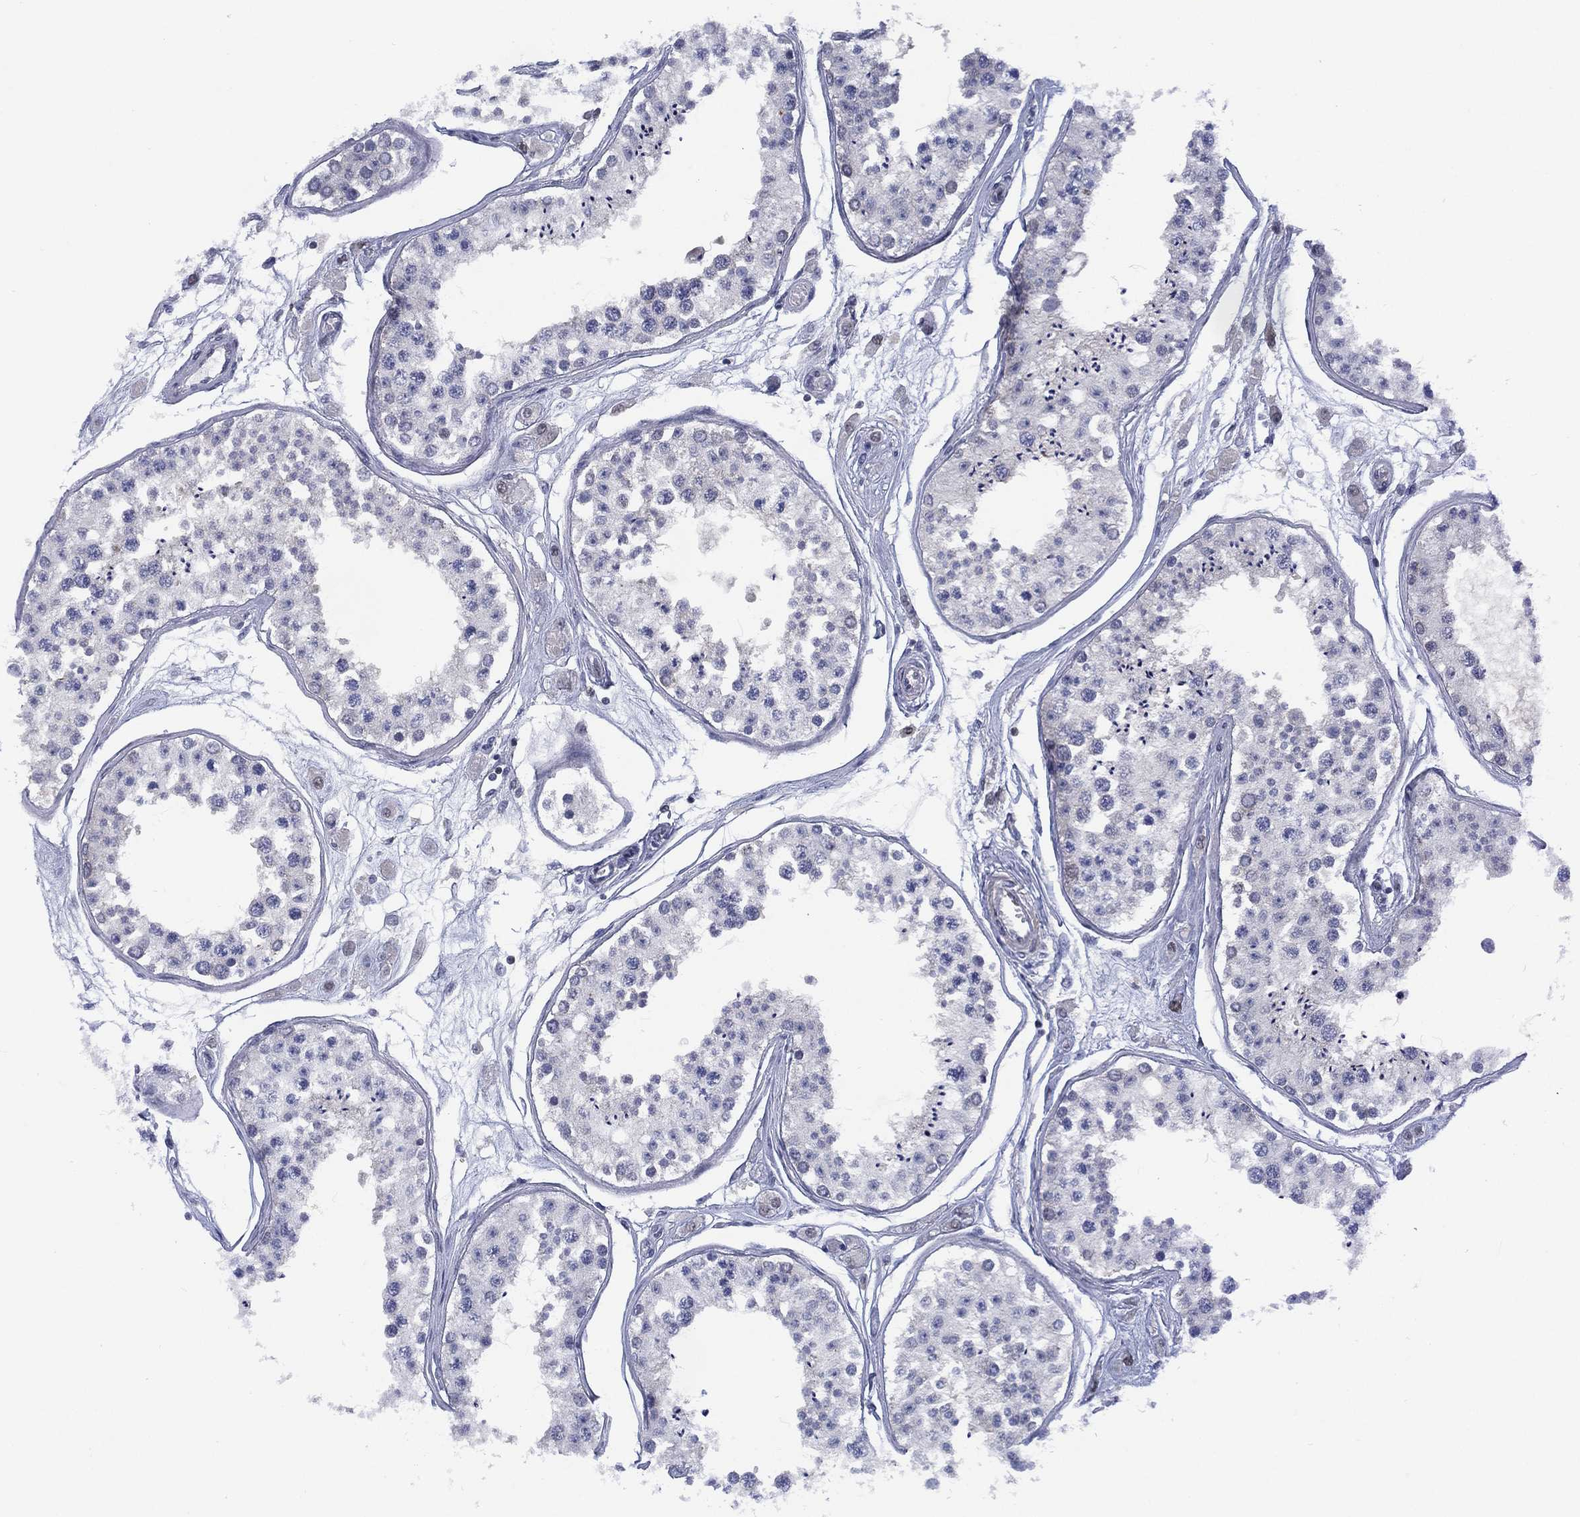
{"staining": {"intensity": "negative", "quantity": "none", "location": "none"}, "tissue": "testis", "cell_type": "Cells in seminiferous ducts", "image_type": "normal", "snomed": [{"axis": "morphology", "description": "Normal tissue, NOS"}, {"axis": "topography", "description": "Testis"}], "caption": "DAB immunohistochemical staining of benign testis displays no significant staining in cells in seminiferous ducts. (Brightfield microscopy of DAB immunohistochemistry (IHC) at high magnification).", "gene": "SLC4A4", "patient": {"sex": "male", "age": 25}}